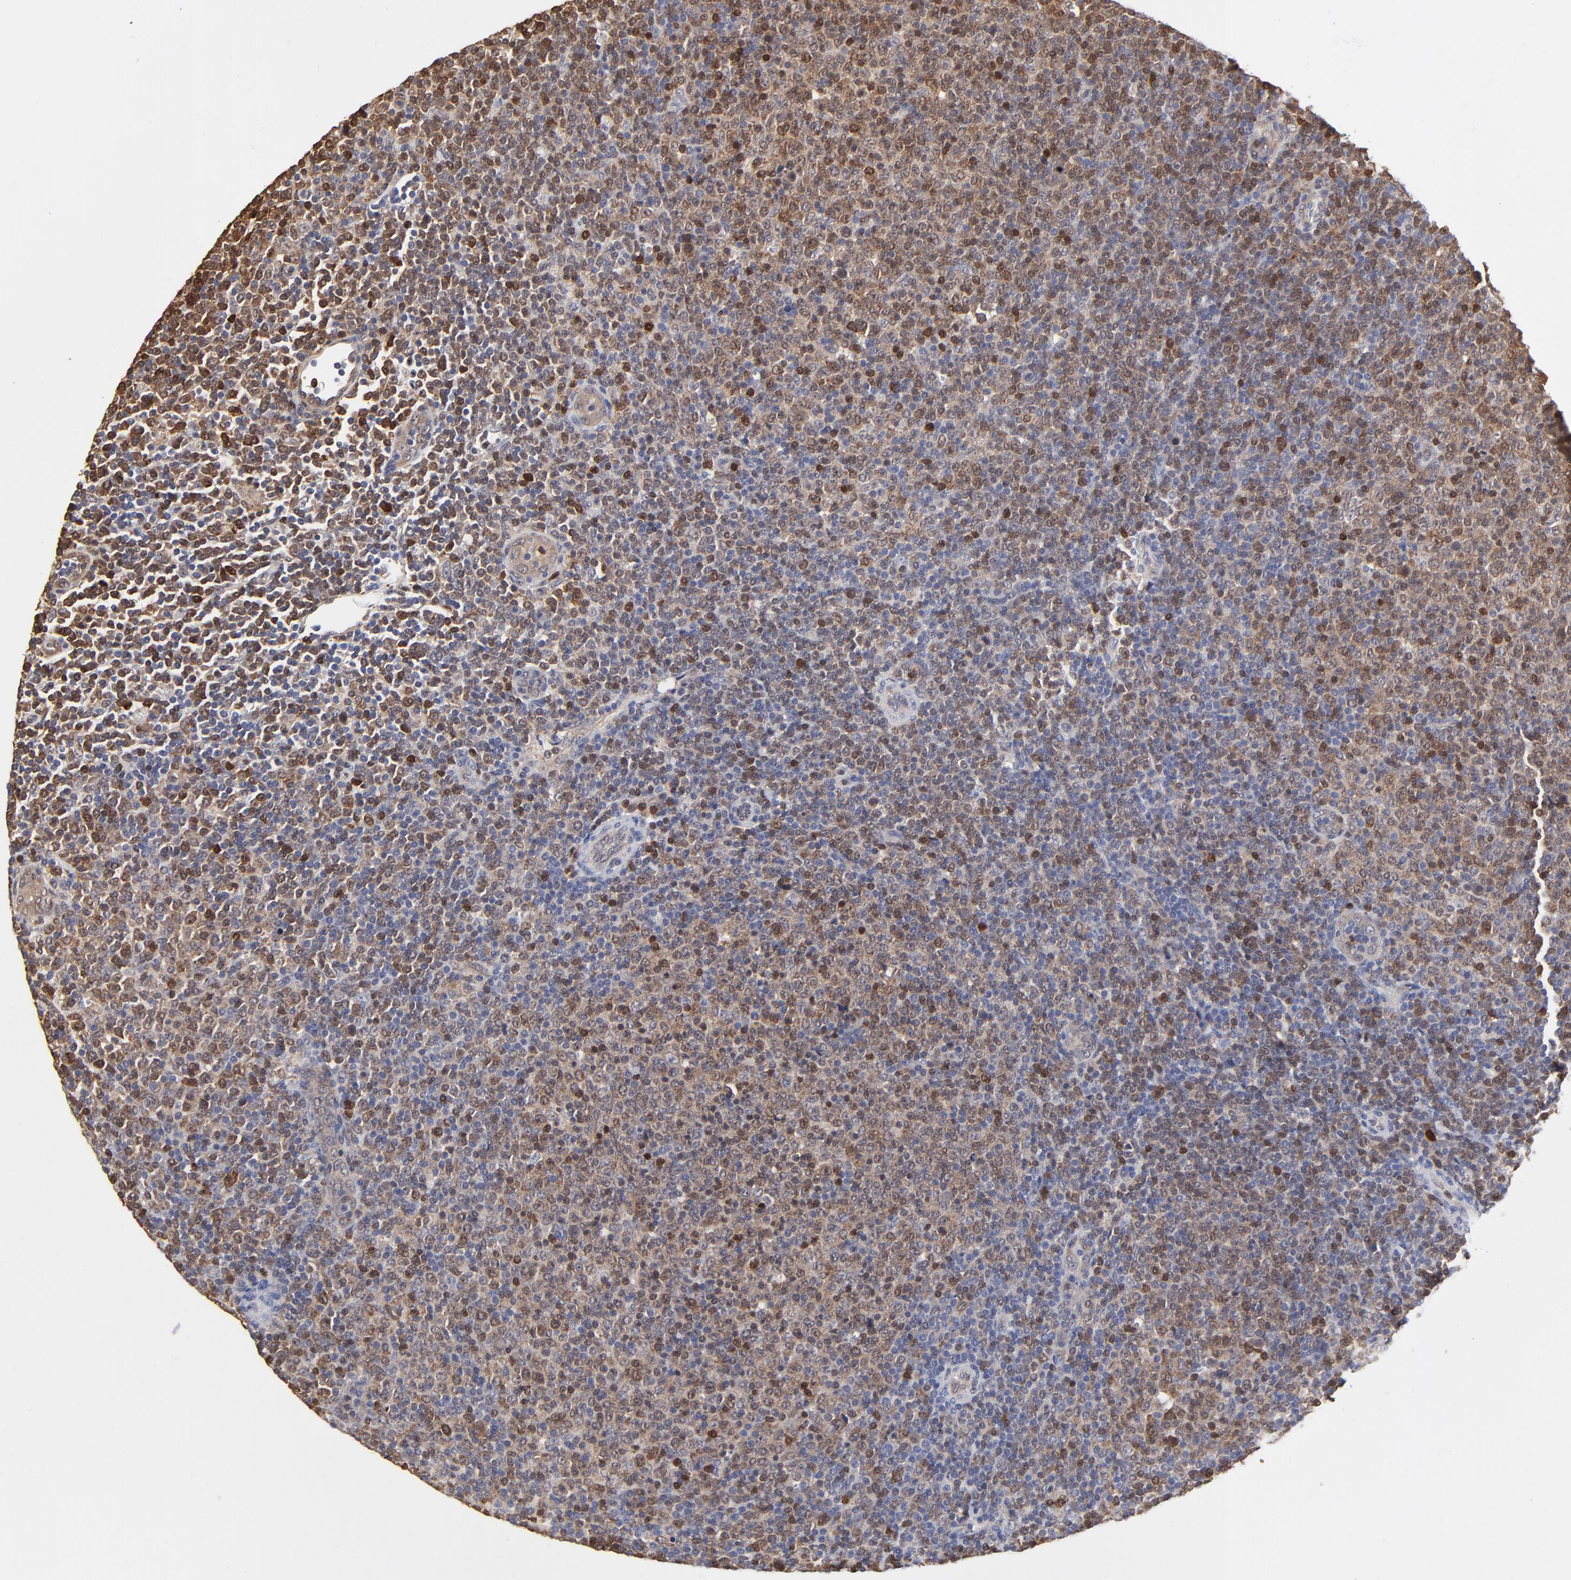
{"staining": {"intensity": "moderate", "quantity": "<25%", "location": "cytoplasmic/membranous"}, "tissue": "lymphoma", "cell_type": "Tumor cells", "image_type": "cancer", "snomed": [{"axis": "morphology", "description": "Malignant lymphoma, non-Hodgkin's type, Low grade"}, {"axis": "topography", "description": "Lymph node"}], "caption": "A low amount of moderate cytoplasmic/membranous staining is appreciated in approximately <25% of tumor cells in malignant lymphoma, non-Hodgkin's type (low-grade) tissue. (DAB (3,3'-diaminobenzidine) IHC with brightfield microscopy, high magnification).", "gene": "CASP3", "patient": {"sex": "male", "age": 70}}